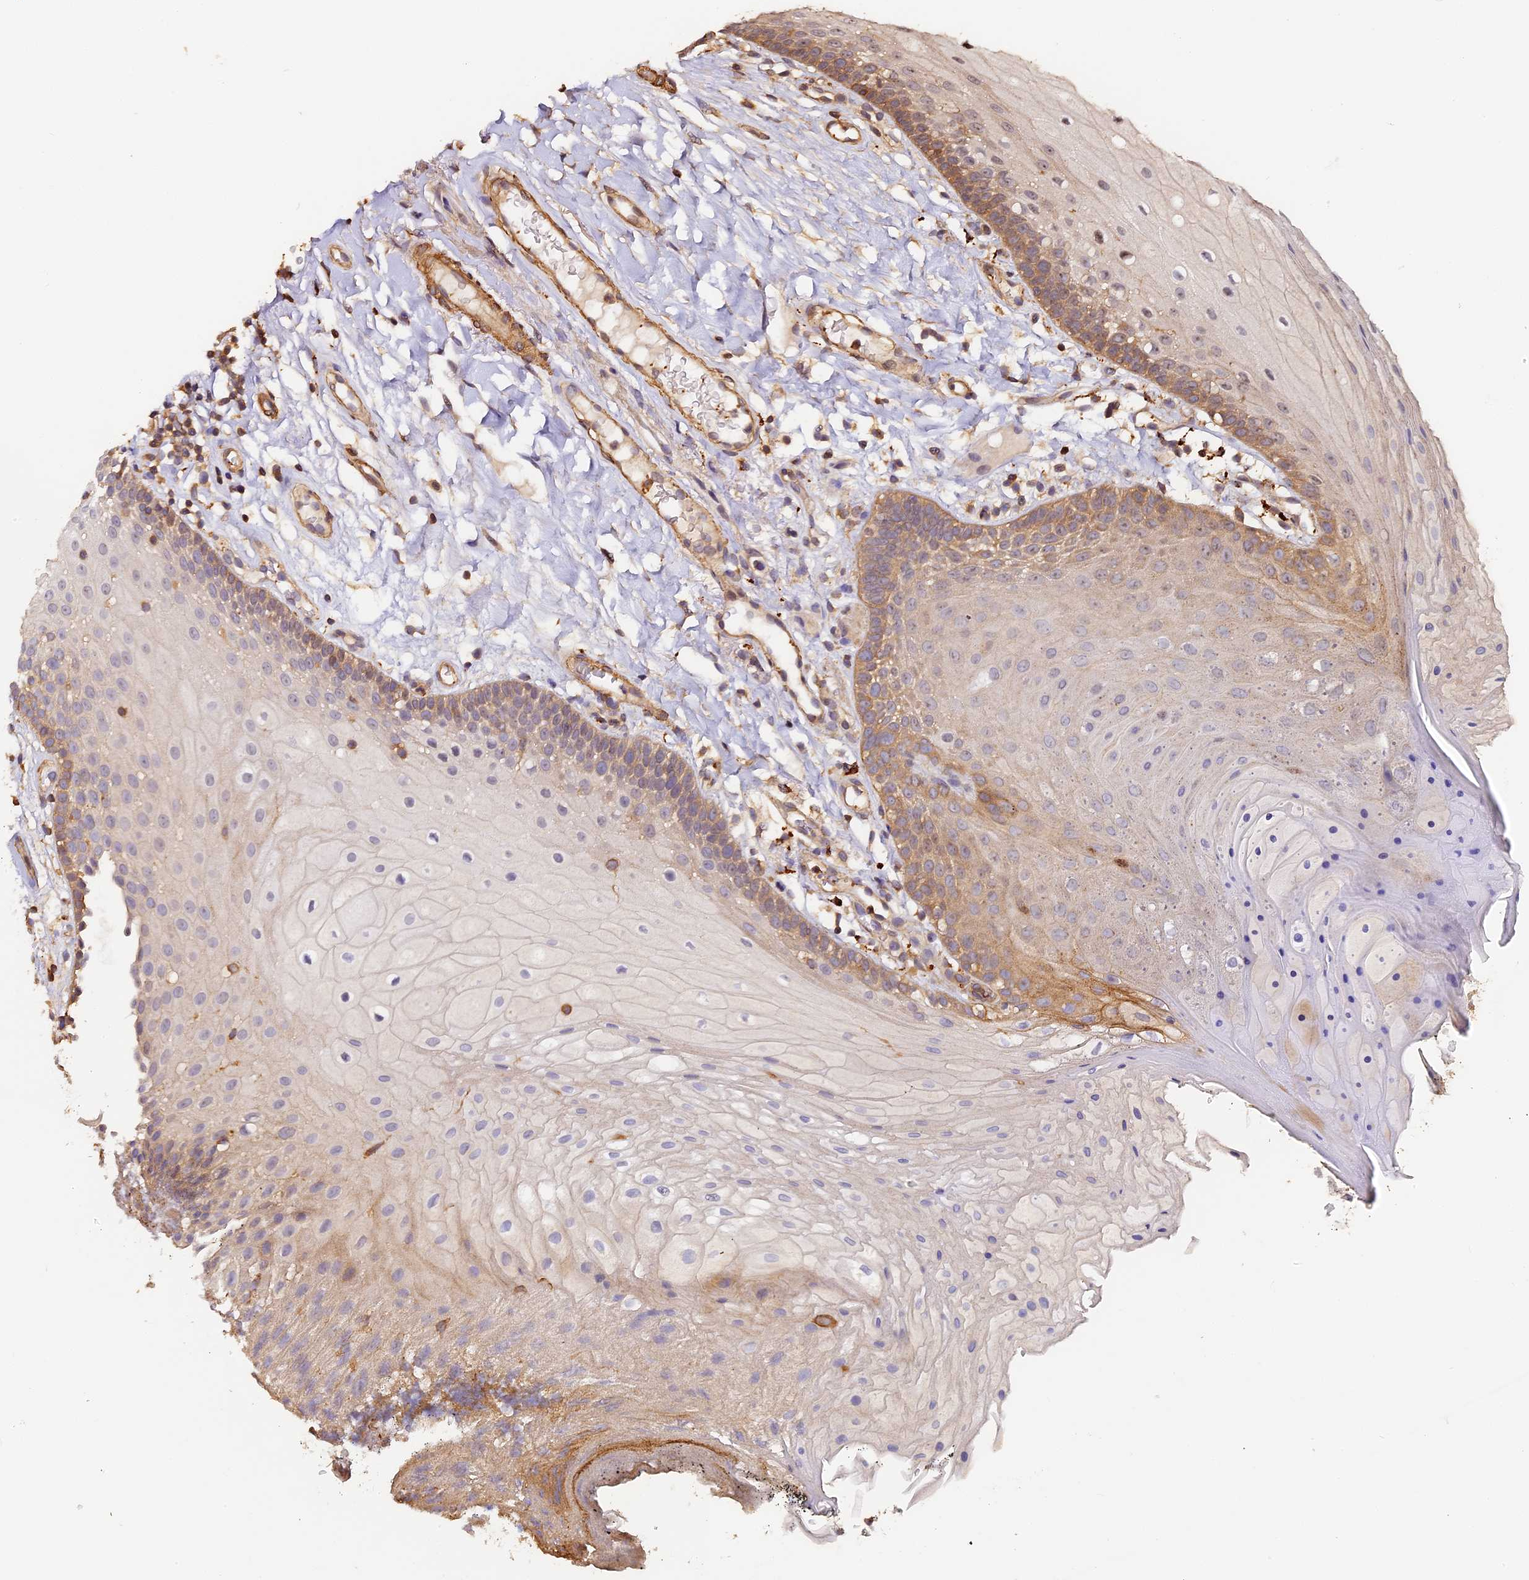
{"staining": {"intensity": "strong", "quantity": ">75%", "location": "cytoplasmic/membranous,nuclear"}, "tissue": "oral mucosa", "cell_type": "Squamous epithelial cells", "image_type": "normal", "snomed": [{"axis": "morphology", "description": "Normal tissue, NOS"}, {"axis": "topography", "description": "Oral tissue"}], "caption": "Immunohistochemistry (IHC) histopathology image of unremarkable oral mucosa: oral mucosa stained using immunohistochemistry displays high levels of strong protein expression localized specifically in the cytoplasmic/membranous,nuclear of squamous epithelial cells, appearing as a cytoplasmic/membranous,nuclear brown color.", "gene": "MMP15", "patient": {"sex": "female", "age": 80}}